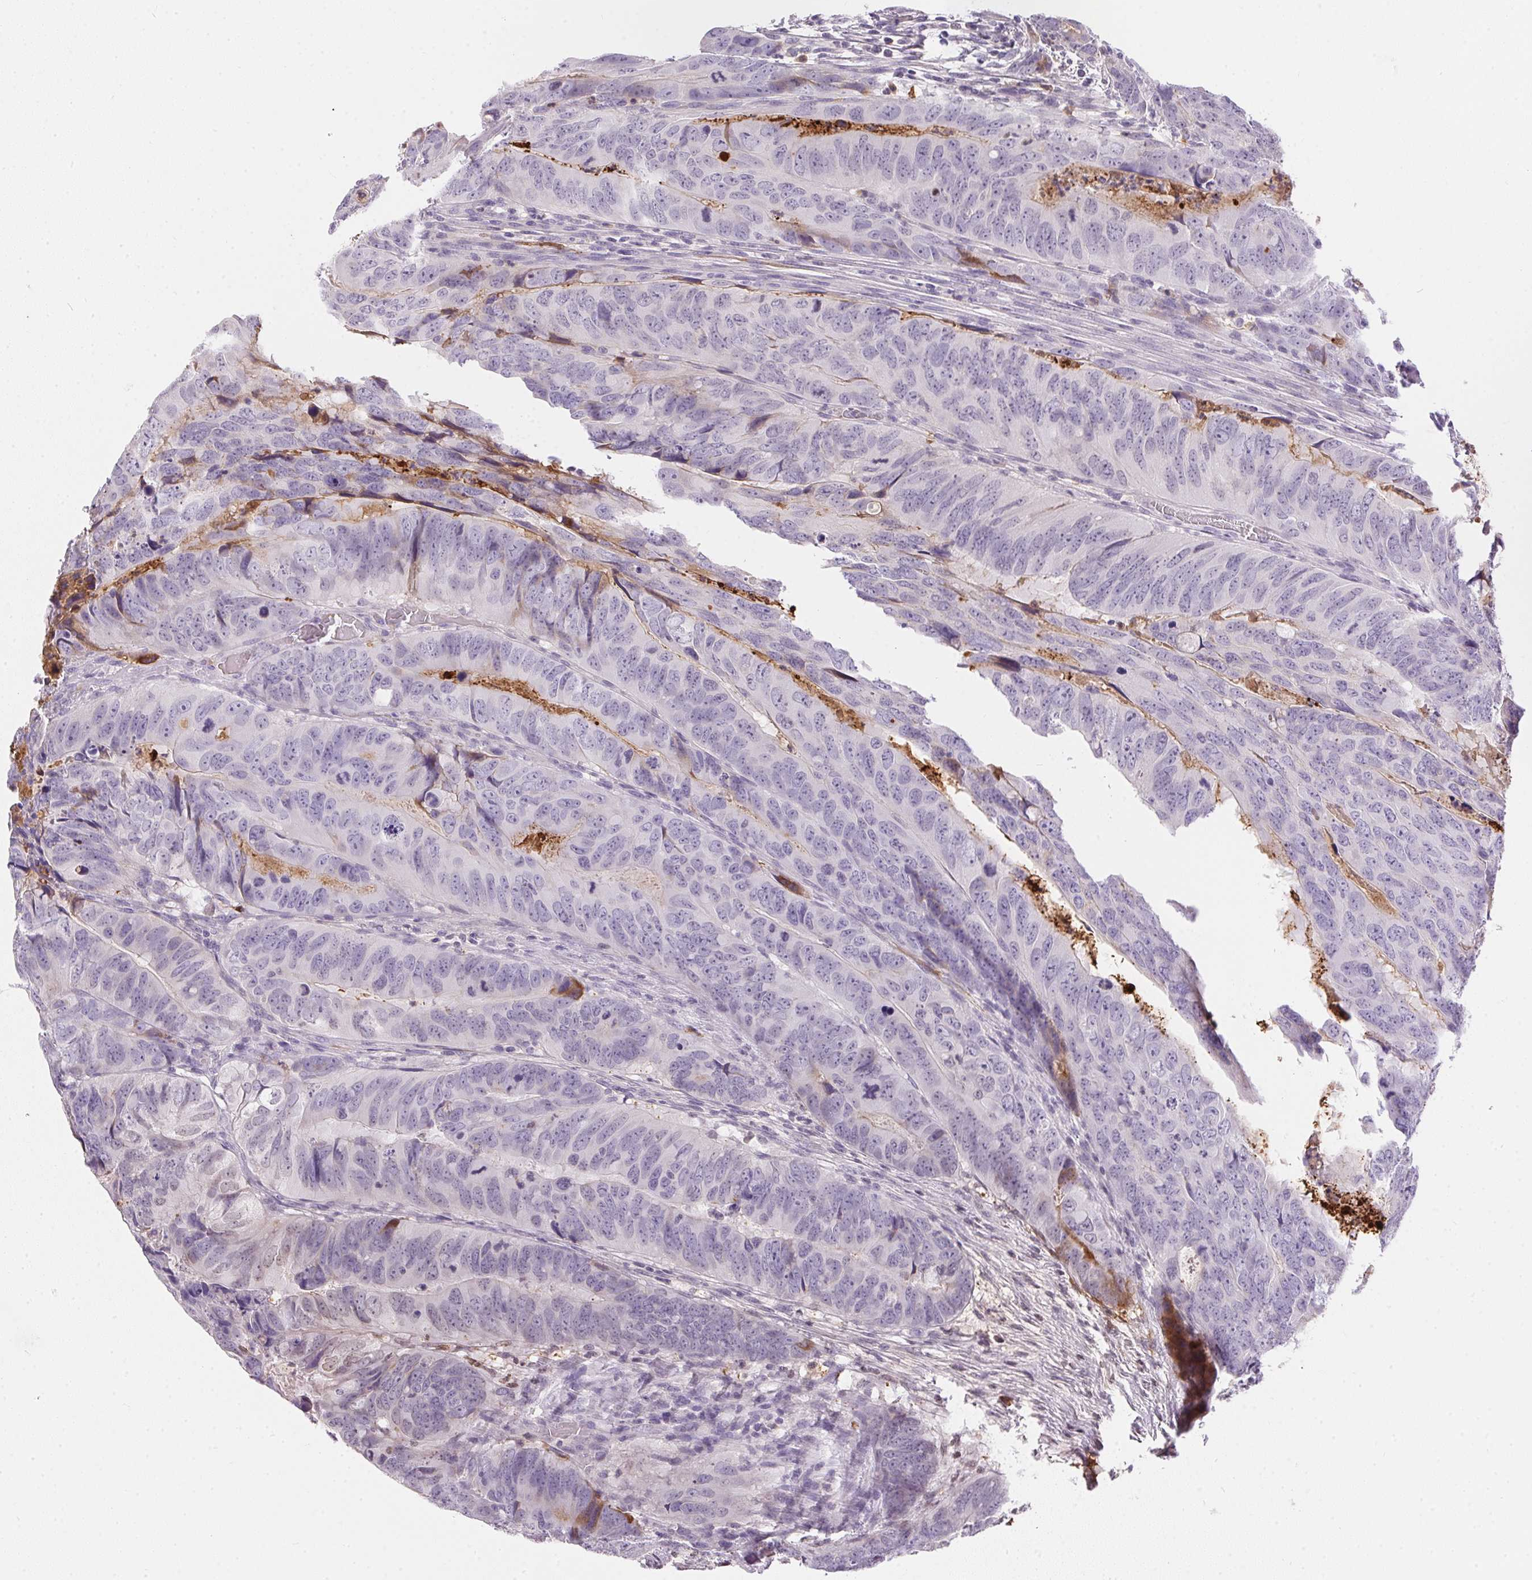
{"staining": {"intensity": "weak", "quantity": "<25%", "location": "cytoplasmic/membranous"}, "tissue": "colorectal cancer", "cell_type": "Tumor cells", "image_type": "cancer", "snomed": [{"axis": "morphology", "description": "Adenocarcinoma, NOS"}, {"axis": "topography", "description": "Colon"}], "caption": "A high-resolution image shows immunohistochemistry staining of adenocarcinoma (colorectal), which shows no significant staining in tumor cells. (IHC, brightfield microscopy, high magnification).", "gene": "ORM1", "patient": {"sex": "male", "age": 79}}